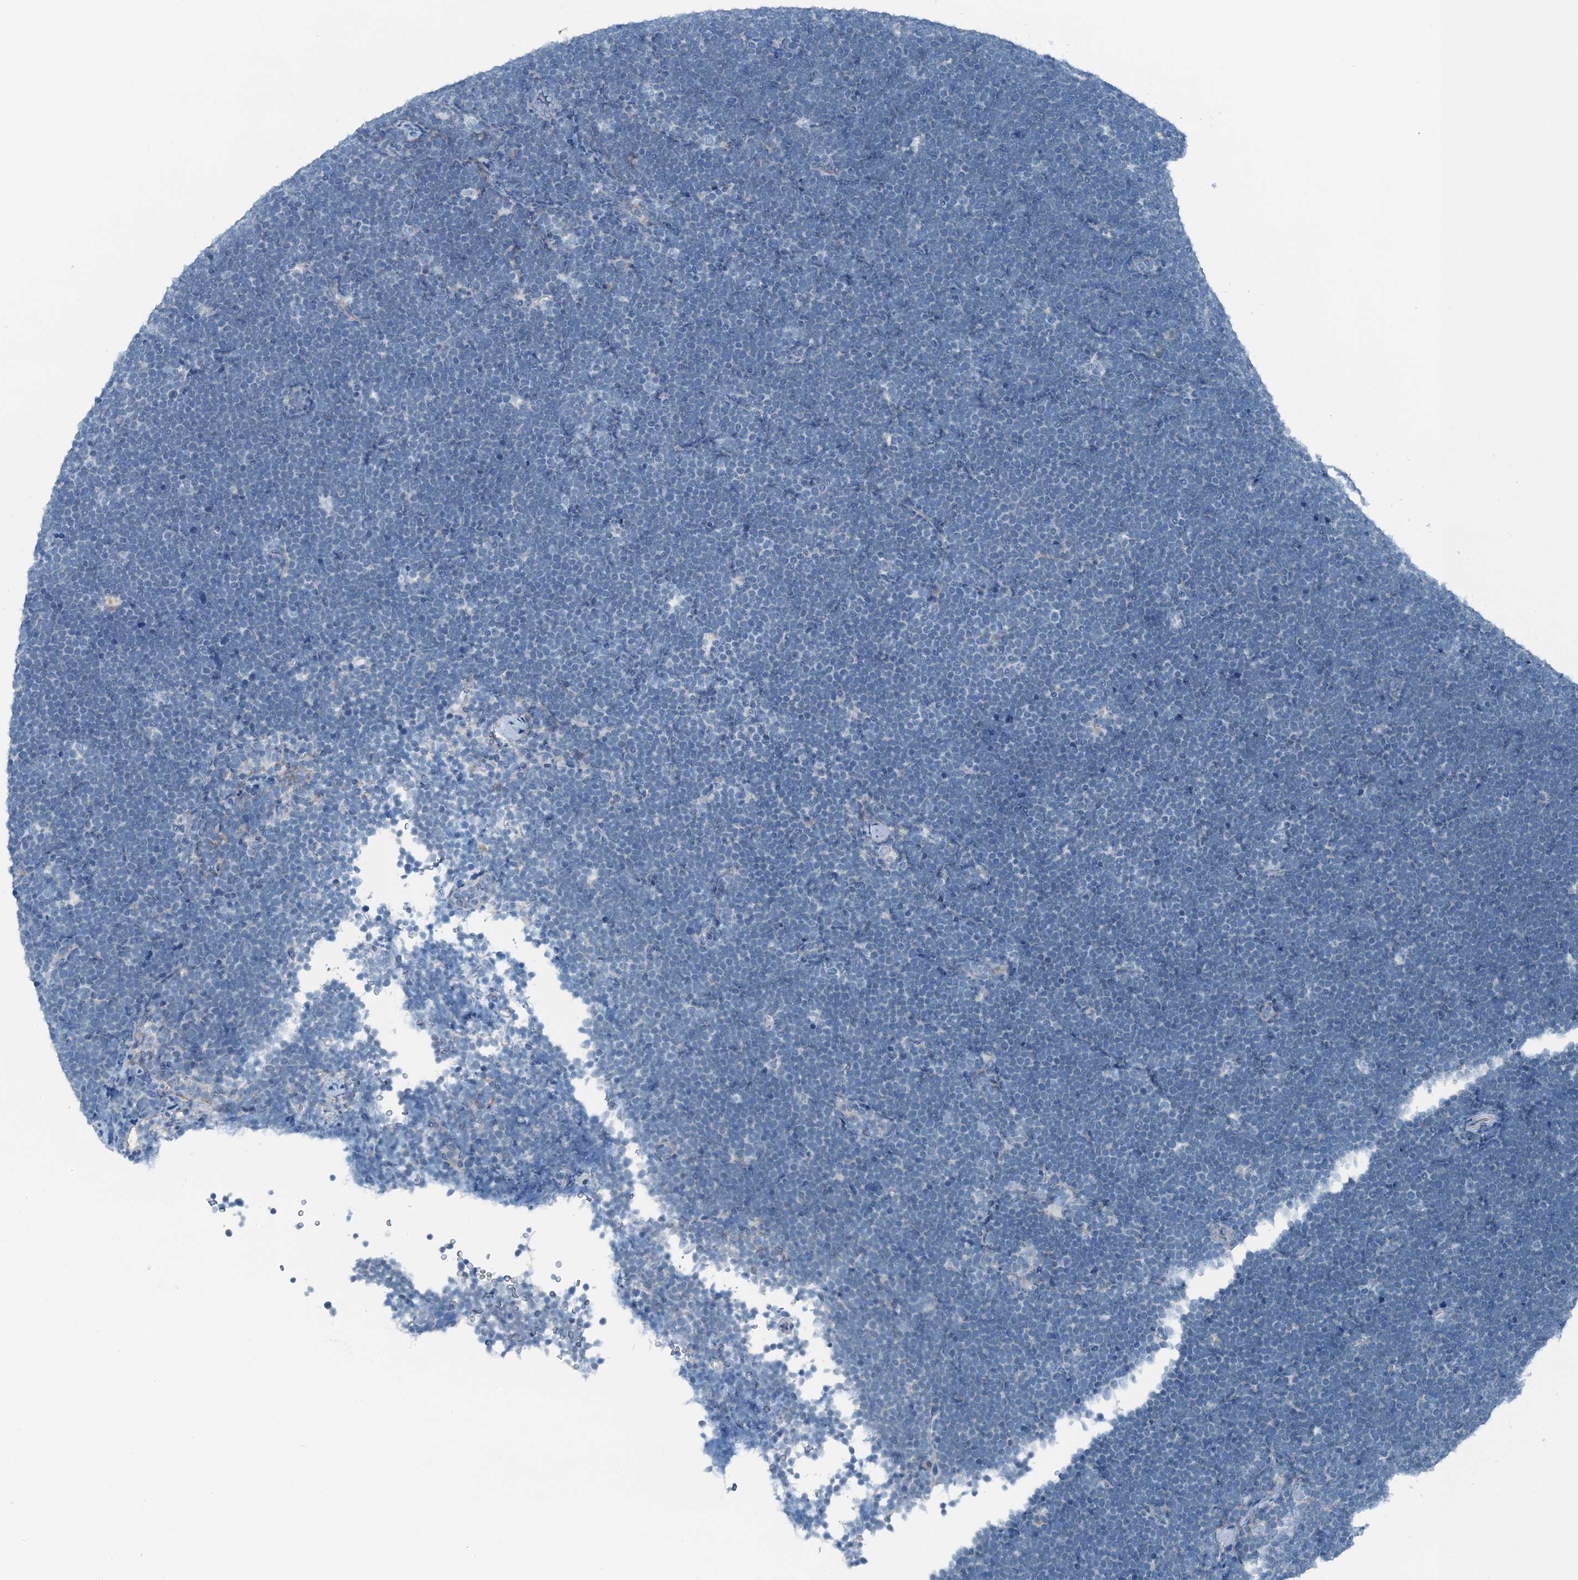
{"staining": {"intensity": "negative", "quantity": "none", "location": "none"}, "tissue": "lymphoma", "cell_type": "Tumor cells", "image_type": "cancer", "snomed": [{"axis": "morphology", "description": "Malignant lymphoma, non-Hodgkin's type, High grade"}, {"axis": "topography", "description": "Lymph node"}], "caption": "This is an immunohistochemistry (IHC) histopathology image of human malignant lymphoma, non-Hodgkin's type (high-grade). There is no expression in tumor cells.", "gene": "TMOD2", "patient": {"sex": "male", "age": 13}}